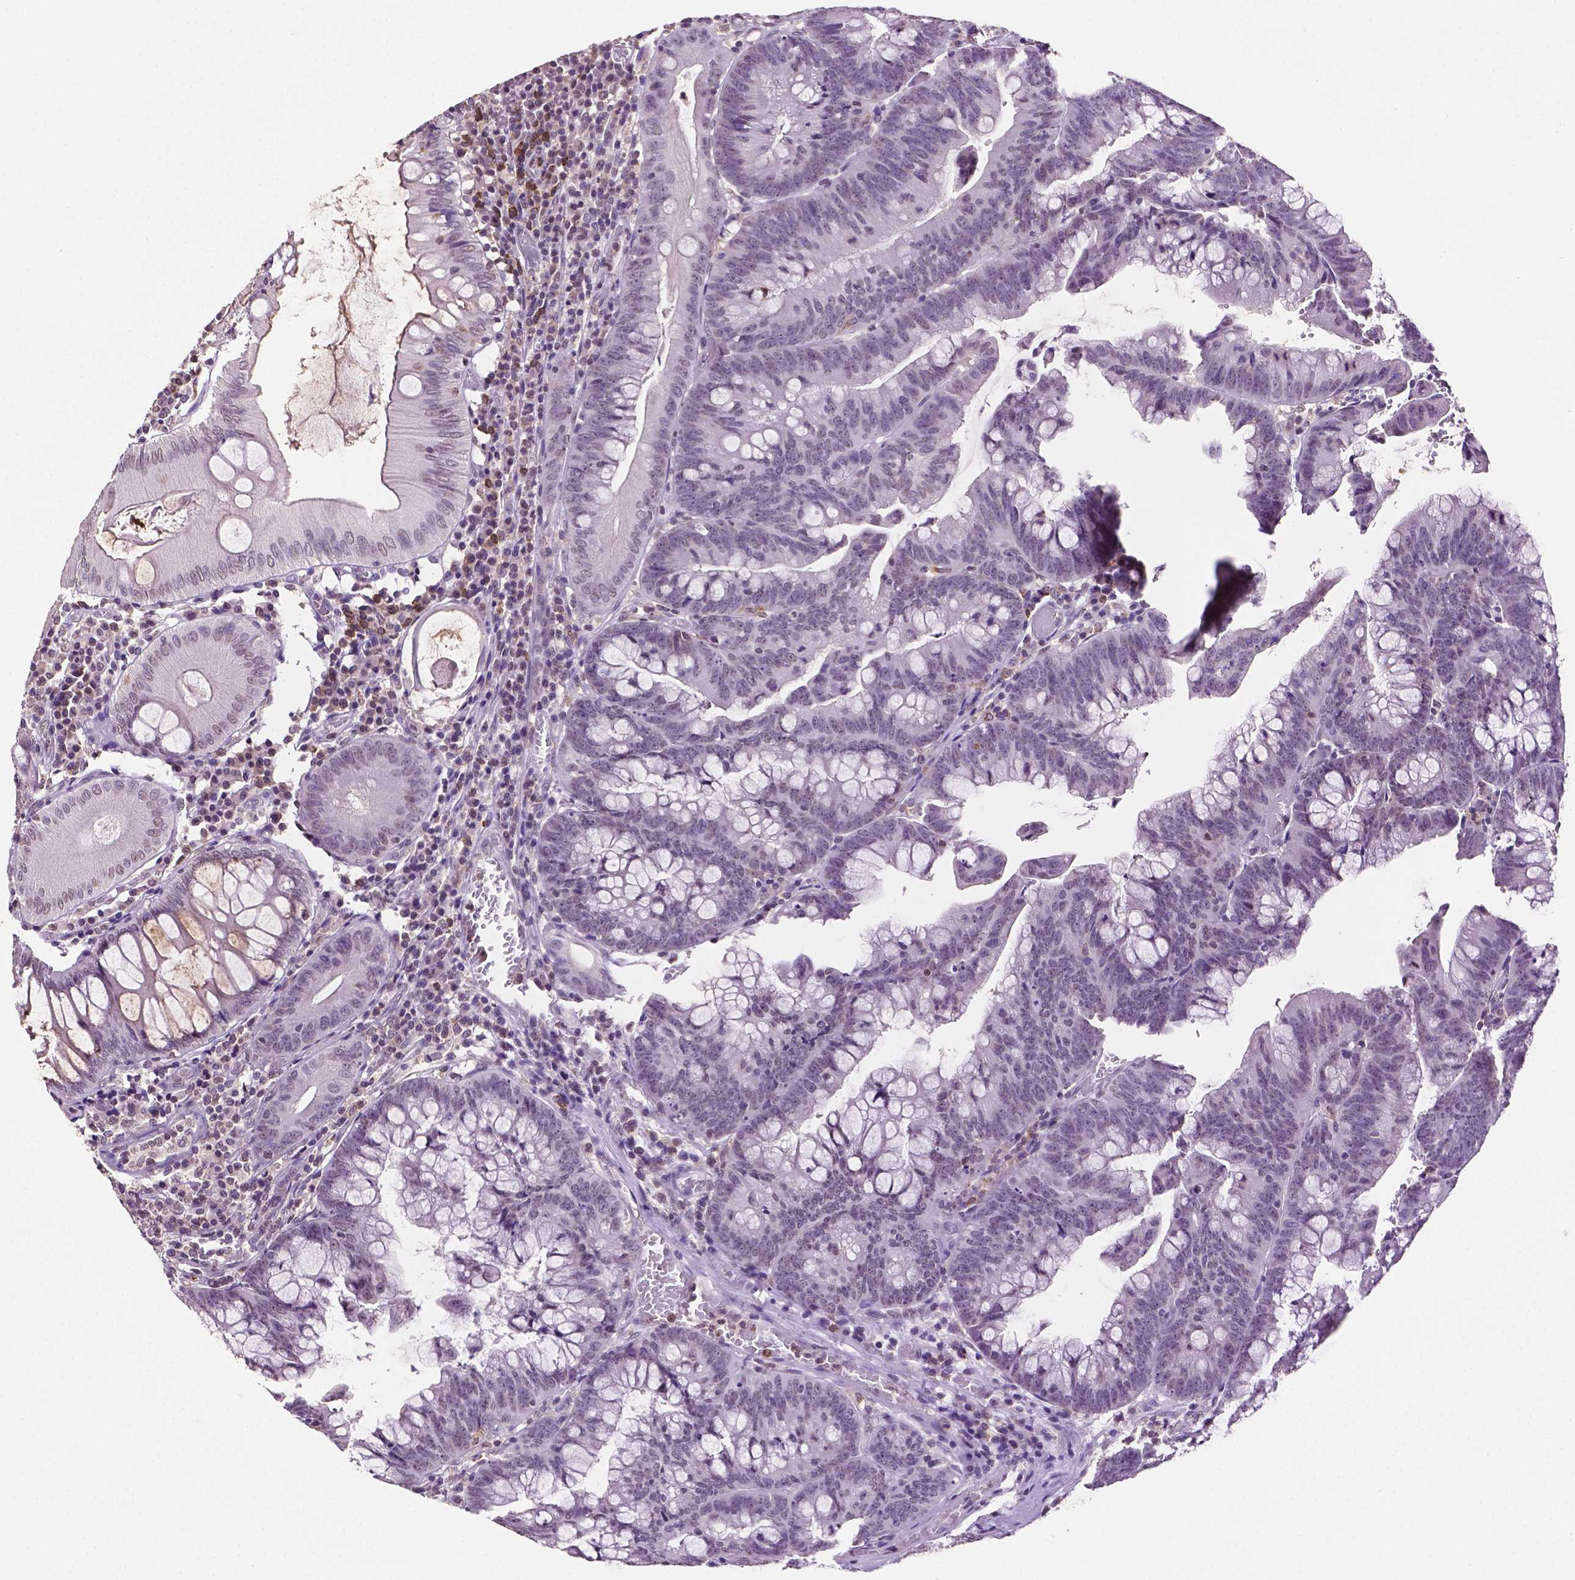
{"staining": {"intensity": "negative", "quantity": "none", "location": "none"}, "tissue": "colorectal cancer", "cell_type": "Tumor cells", "image_type": "cancer", "snomed": [{"axis": "morphology", "description": "Adenocarcinoma, NOS"}, {"axis": "topography", "description": "Colon"}], "caption": "This is an IHC micrograph of colorectal adenocarcinoma. There is no staining in tumor cells.", "gene": "PTPN6", "patient": {"sex": "male", "age": 62}}